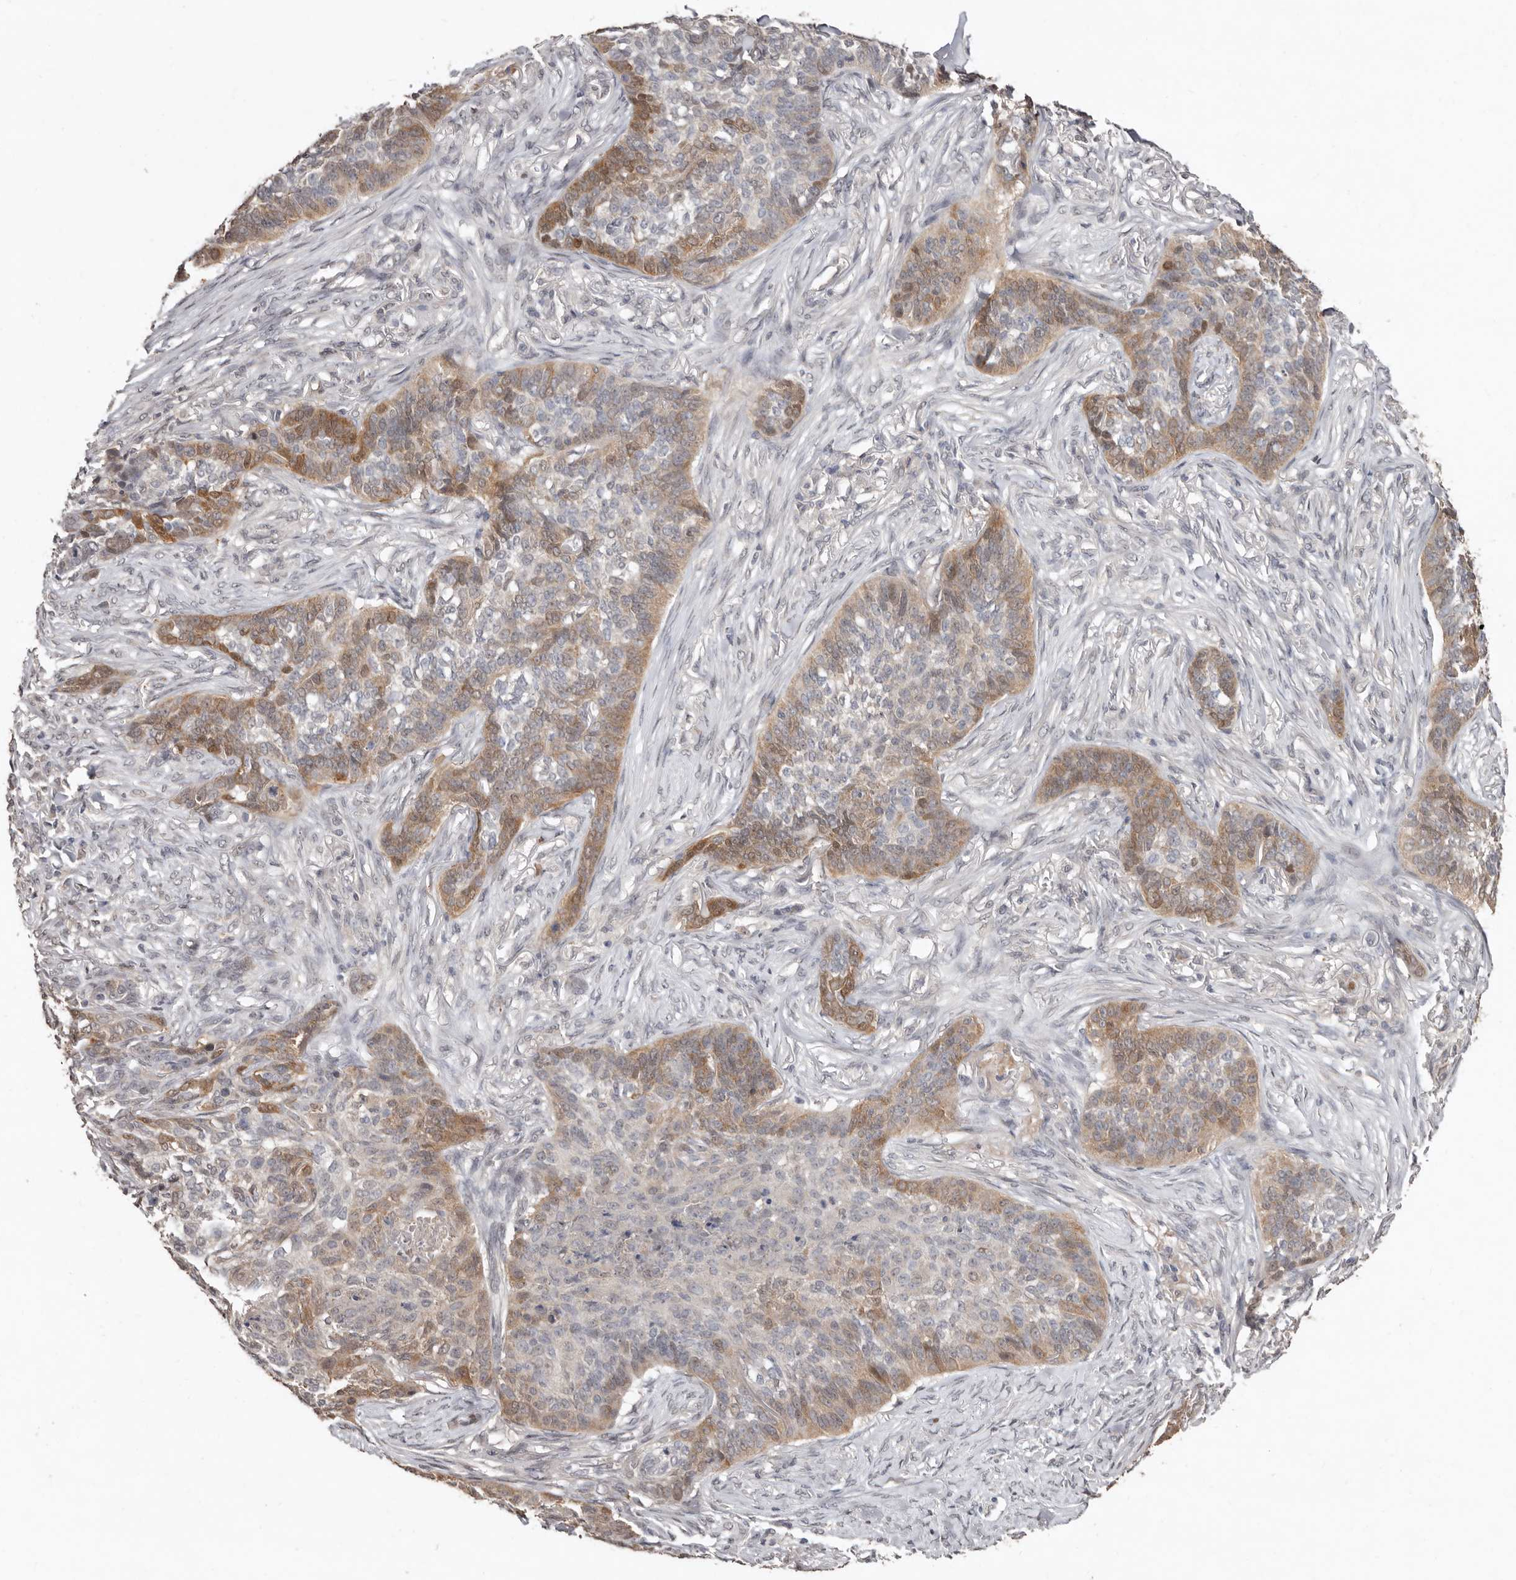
{"staining": {"intensity": "moderate", "quantity": "25%-75%", "location": "cytoplasmic/membranous"}, "tissue": "skin cancer", "cell_type": "Tumor cells", "image_type": "cancer", "snomed": [{"axis": "morphology", "description": "Basal cell carcinoma"}, {"axis": "topography", "description": "Skin"}], "caption": "The photomicrograph shows a brown stain indicating the presence of a protein in the cytoplasmic/membranous of tumor cells in skin basal cell carcinoma.", "gene": "SULT1E1", "patient": {"sex": "male", "age": 85}}